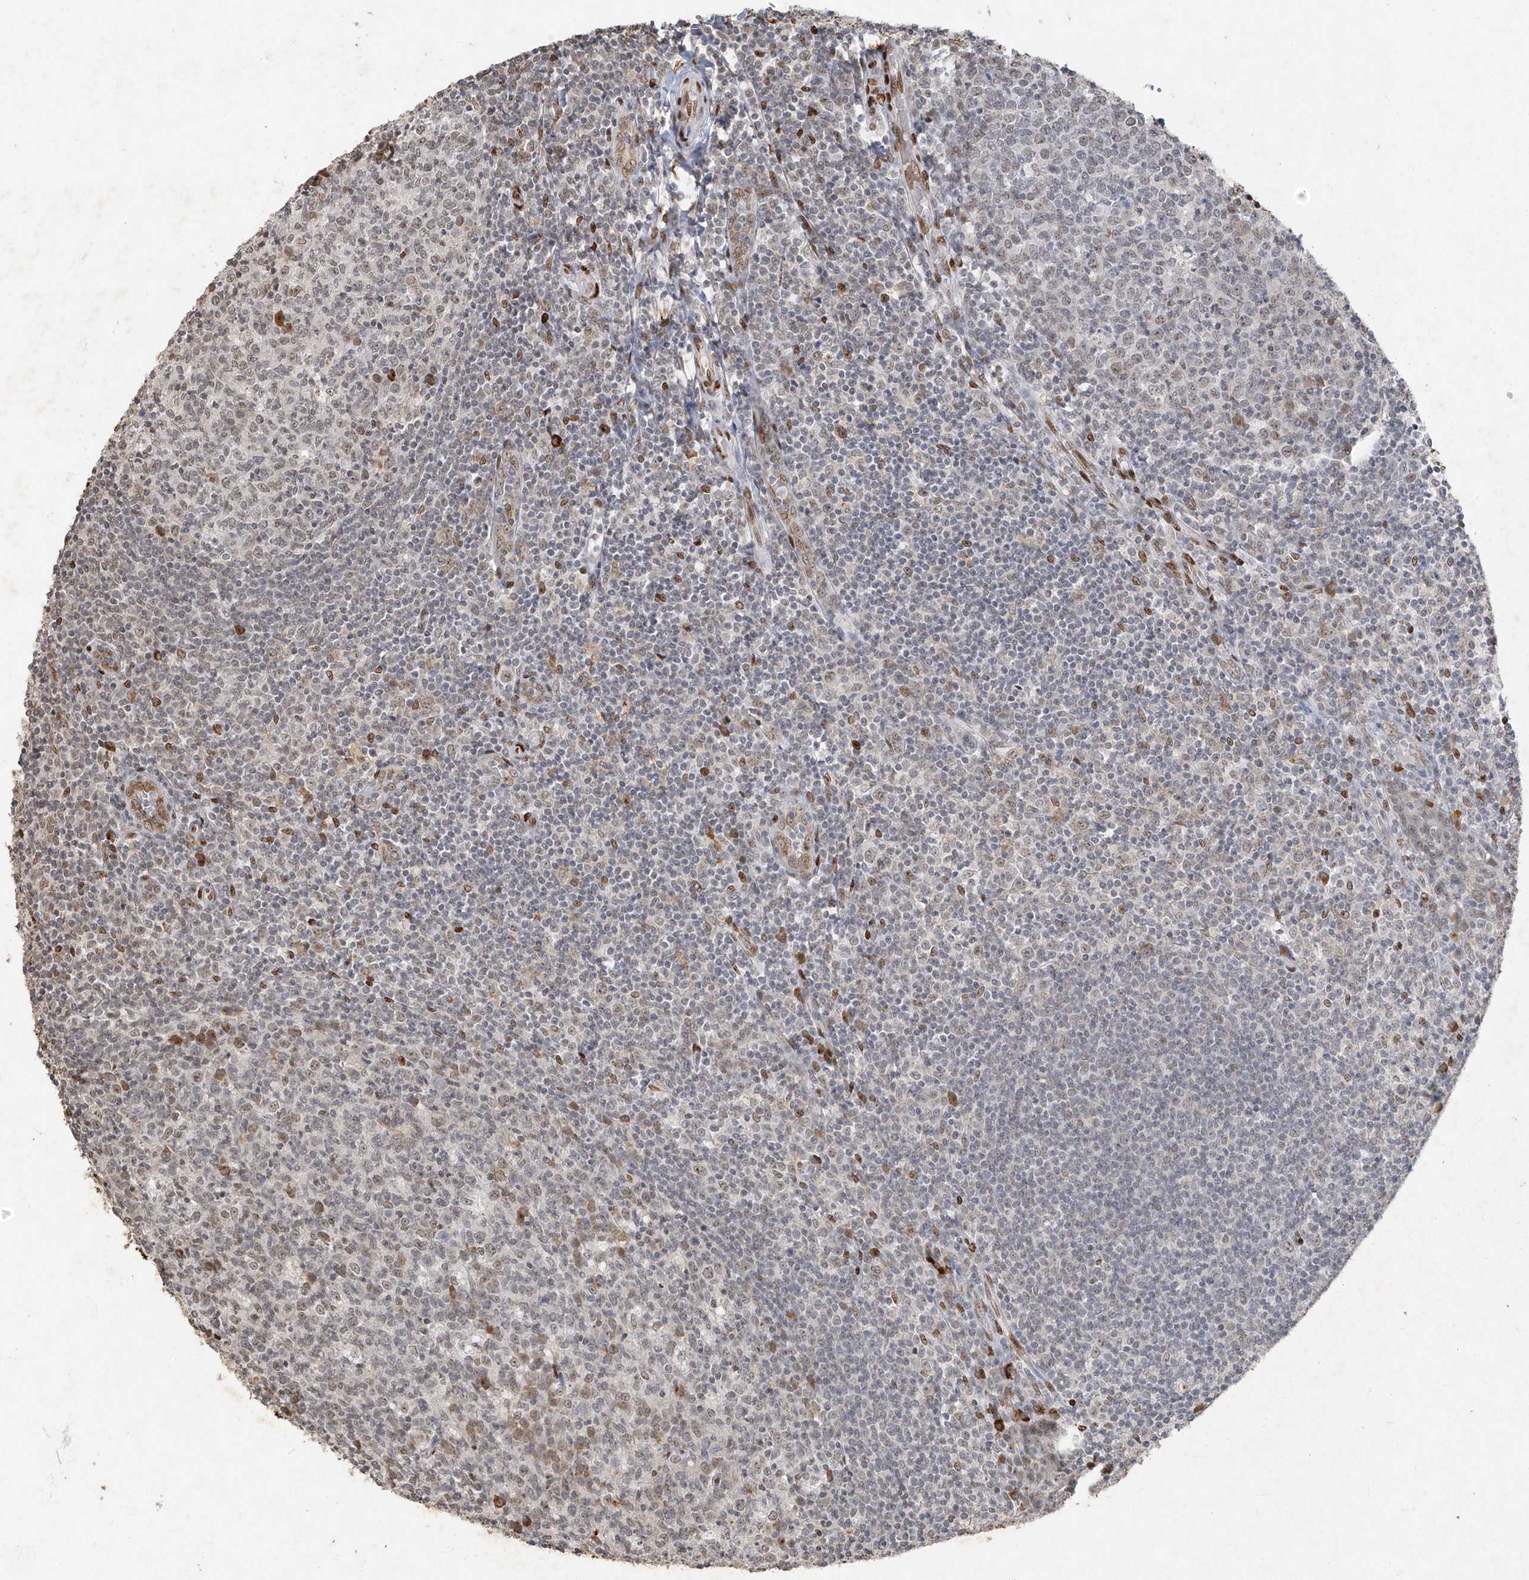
{"staining": {"intensity": "moderate", "quantity": "25%-75%", "location": "nuclear"}, "tissue": "tonsil", "cell_type": "Germinal center cells", "image_type": "normal", "snomed": [{"axis": "morphology", "description": "Normal tissue, NOS"}, {"axis": "topography", "description": "Tonsil"}], "caption": "High-power microscopy captured an IHC histopathology image of benign tonsil, revealing moderate nuclear positivity in about 25%-75% of germinal center cells.", "gene": "ATRIP", "patient": {"sex": "female", "age": 19}}